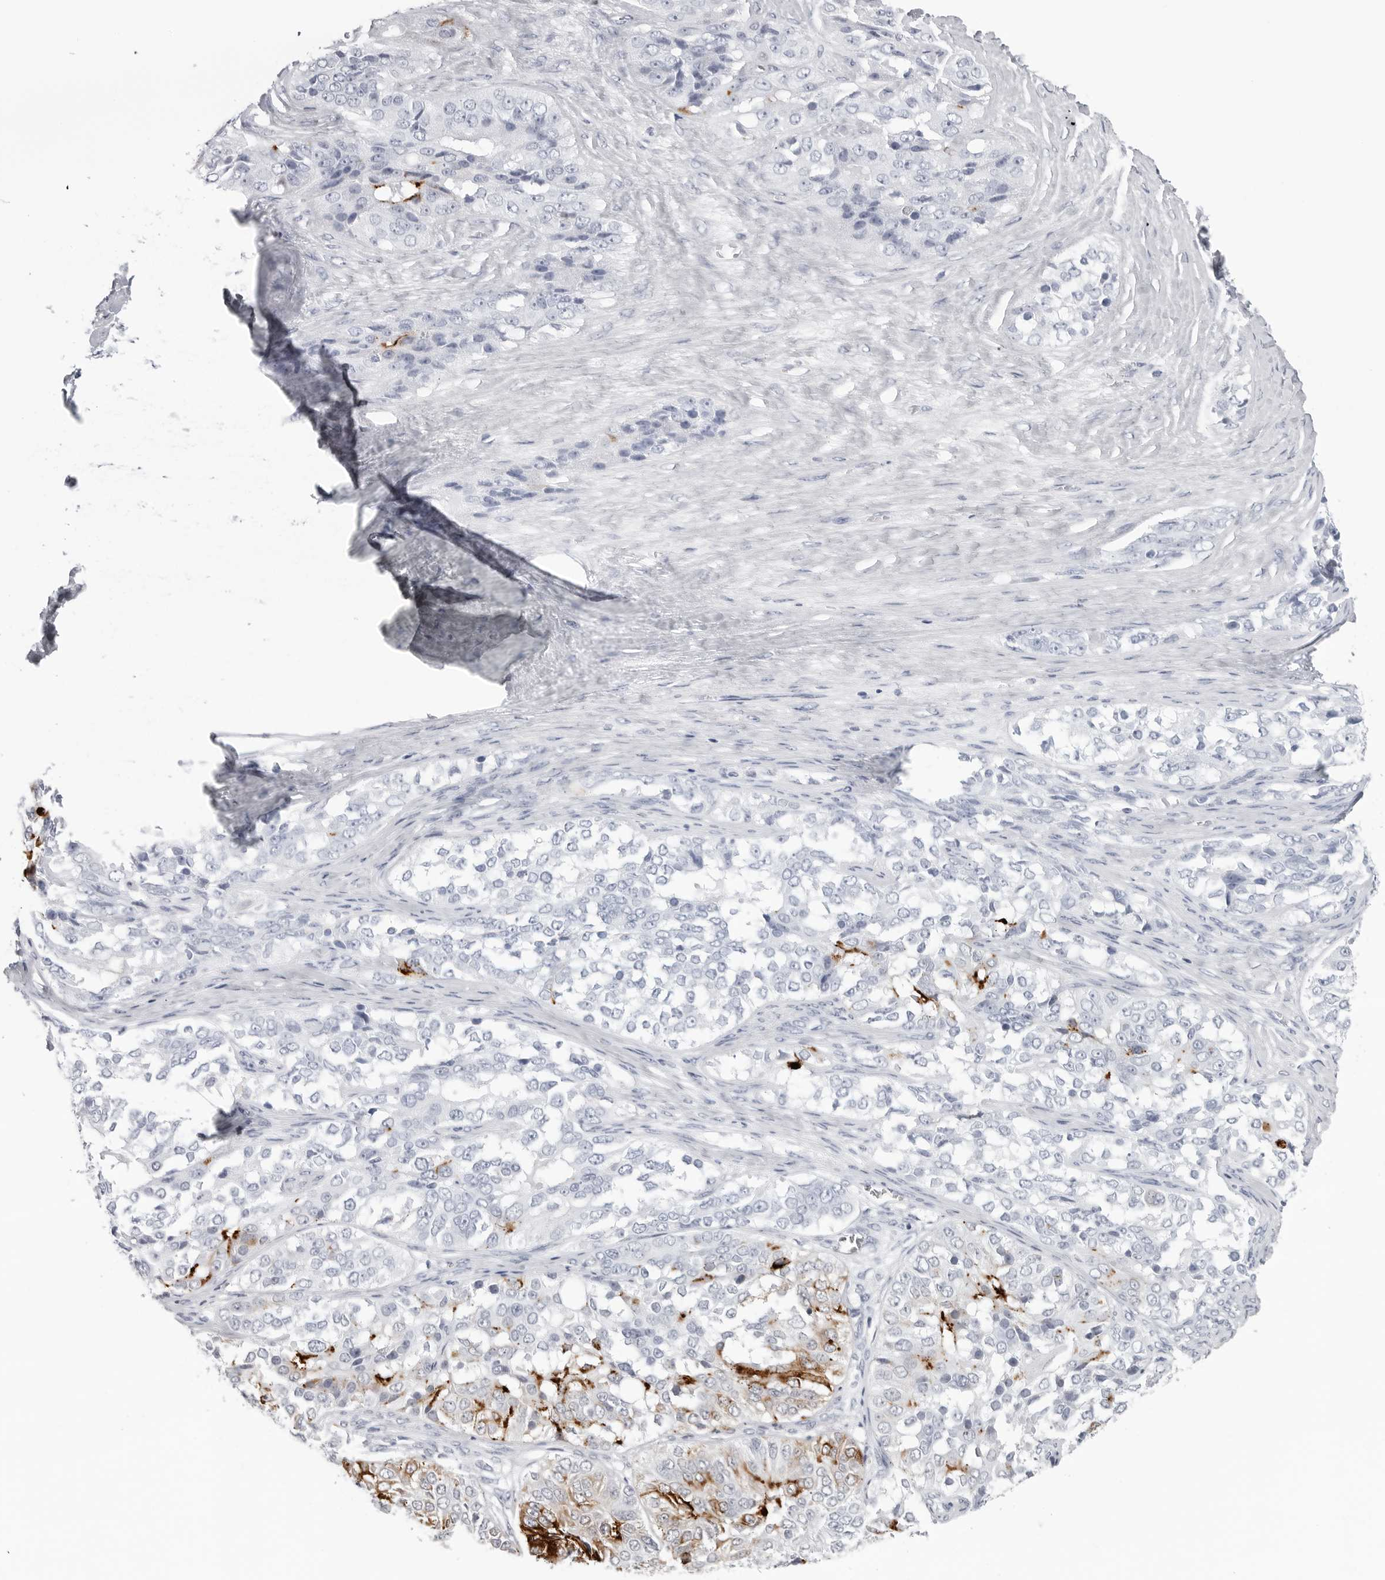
{"staining": {"intensity": "strong", "quantity": "<25%", "location": "cytoplasmic/membranous"}, "tissue": "ovarian cancer", "cell_type": "Tumor cells", "image_type": "cancer", "snomed": [{"axis": "morphology", "description": "Carcinoma, endometroid"}, {"axis": "topography", "description": "Ovary"}], "caption": "An immunohistochemistry (IHC) image of tumor tissue is shown. Protein staining in brown shows strong cytoplasmic/membranous positivity in ovarian cancer within tumor cells.", "gene": "CST2", "patient": {"sex": "female", "age": 51}}